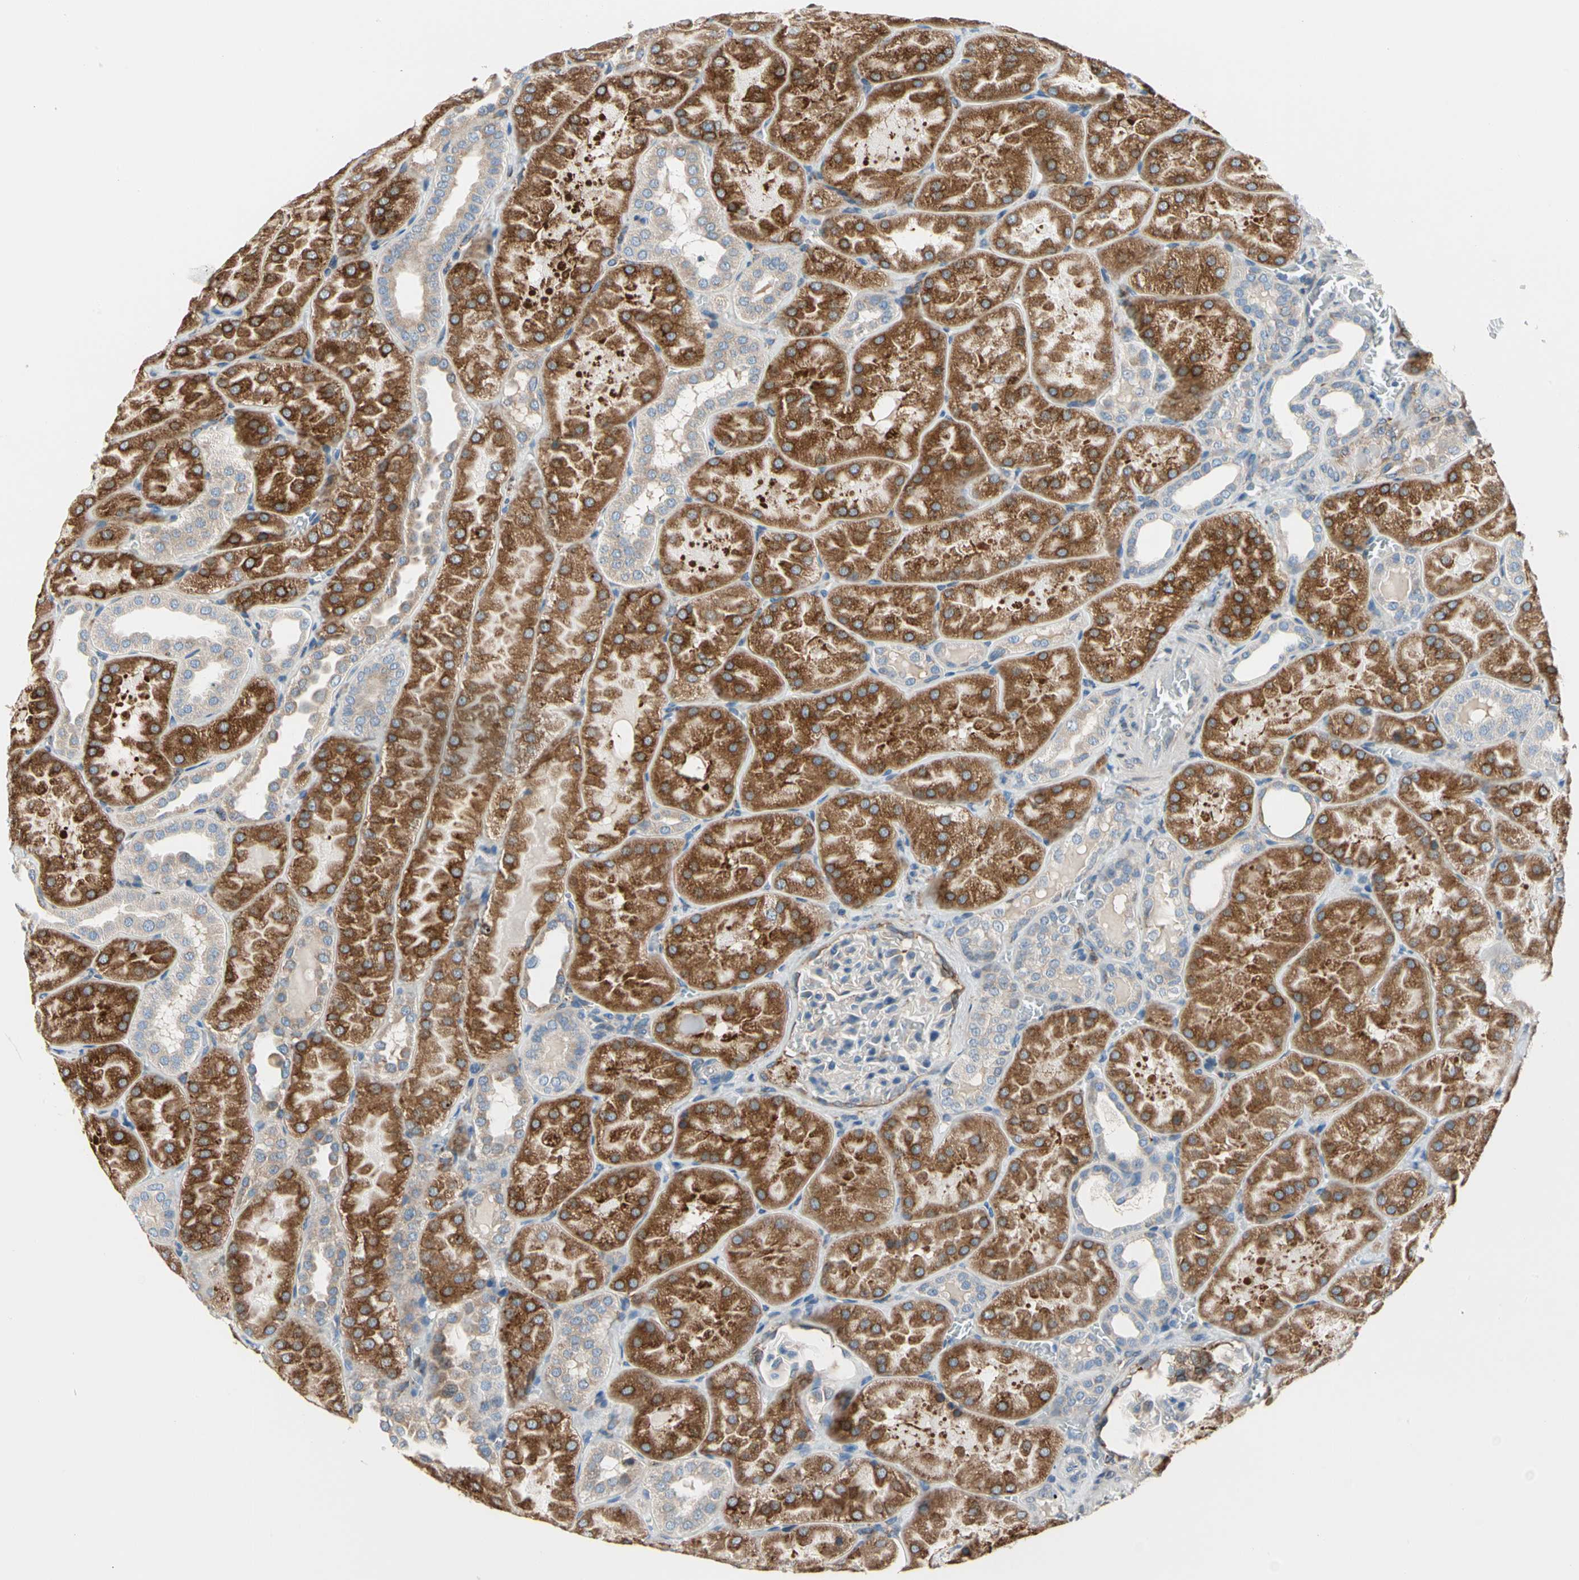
{"staining": {"intensity": "weak", "quantity": "<25%", "location": "cytoplasmic/membranous"}, "tissue": "kidney", "cell_type": "Cells in glomeruli", "image_type": "normal", "snomed": [{"axis": "morphology", "description": "Normal tissue, NOS"}, {"axis": "topography", "description": "Kidney"}], "caption": "Immunohistochemical staining of unremarkable human kidney exhibits no significant staining in cells in glomeruli.", "gene": "LRPAP1", "patient": {"sex": "male", "age": 28}}